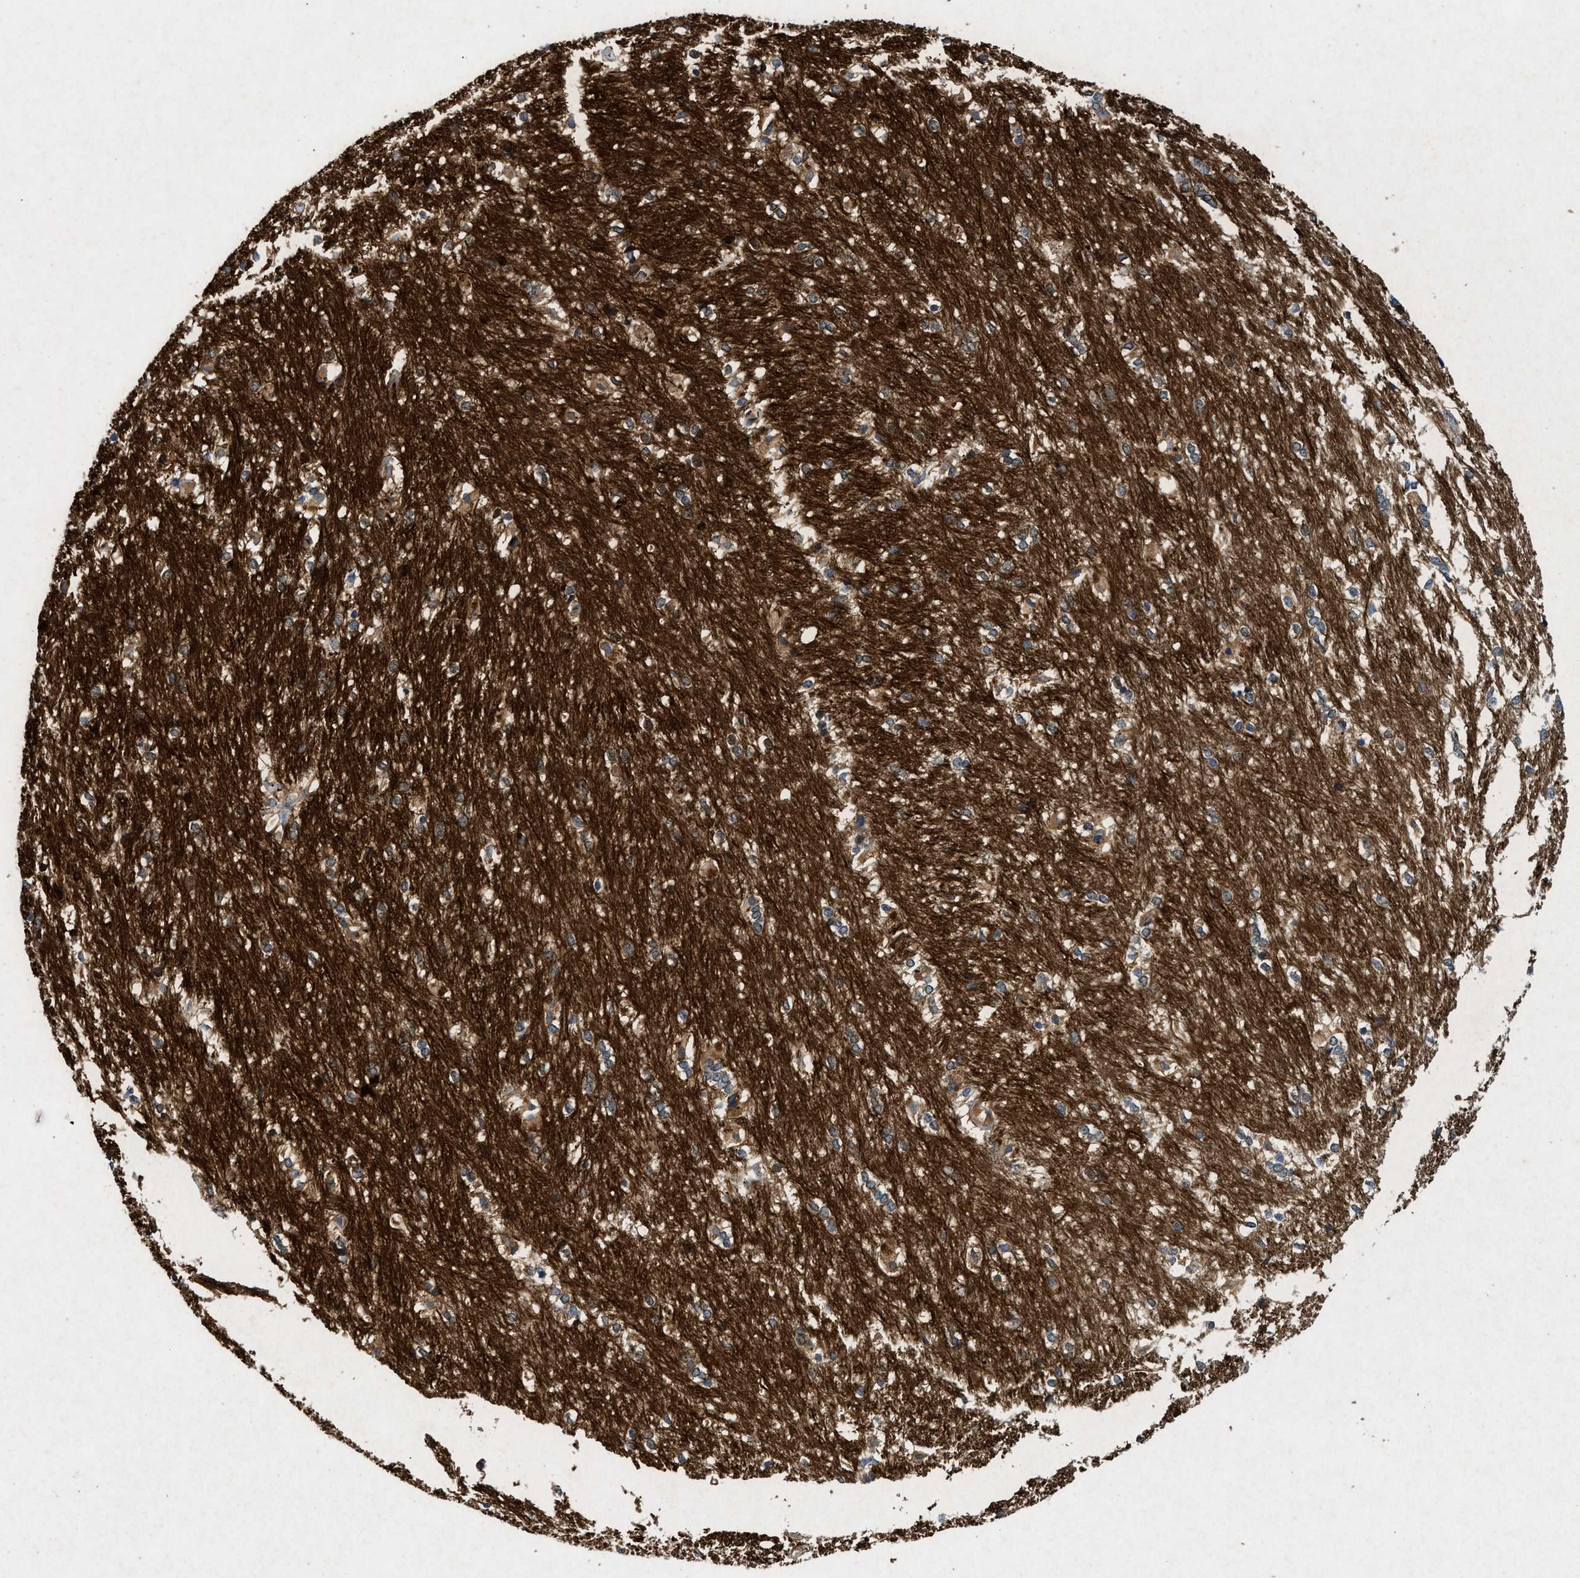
{"staining": {"intensity": "strong", "quantity": "<25%", "location": "cytoplasmic/membranous"}, "tissue": "caudate", "cell_type": "Glial cells", "image_type": "normal", "snomed": [{"axis": "morphology", "description": "Normal tissue, NOS"}, {"axis": "topography", "description": "Lateral ventricle wall"}], "caption": "The photomicrograph shows staining of benign caudate, revealing strong cytoplasmic/membranous protein staining (brown color) within glial cells.", "gene": "CDK15", "patient": {"sex": "female", "age": 19}}